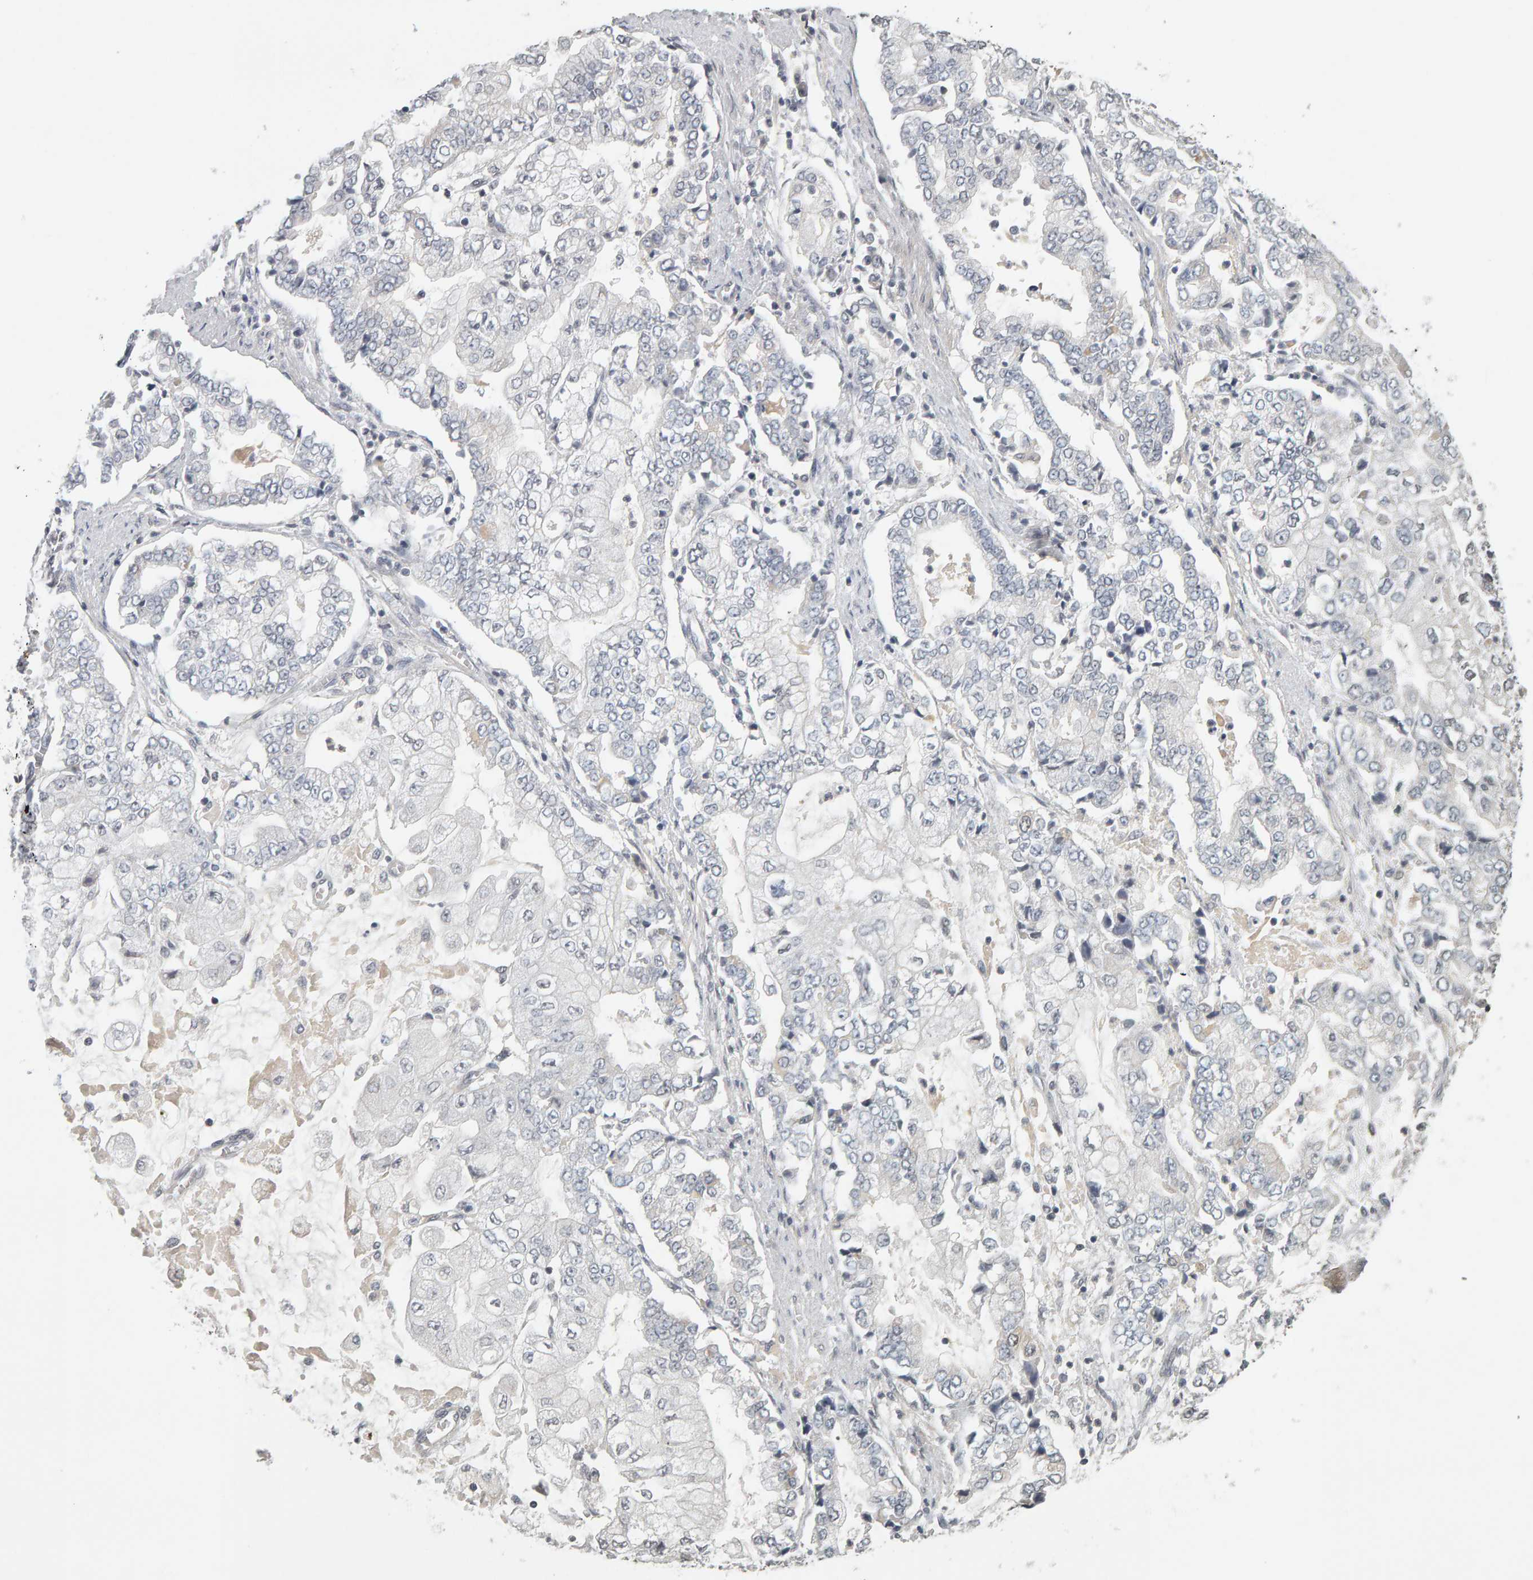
{"staining": {"intensity": "negative", "quantity": "none", "location": "none"}, "tissue": "stomach cancer", "cell_type": "Tumor cells", "image_type": "cancer", "snomed": [{"axis": "morphology", "description": "Adenocarcinoma, NOS"}, {"axis": "topography", "description": "Stomach"}], "caption": "Stomach cancer (adenocarcinoma) was stained to show a protein in brown. There is no significant staining in tumor cells.", "gene": "TEFM", "patient": {"sex": "male", "age": 76}}